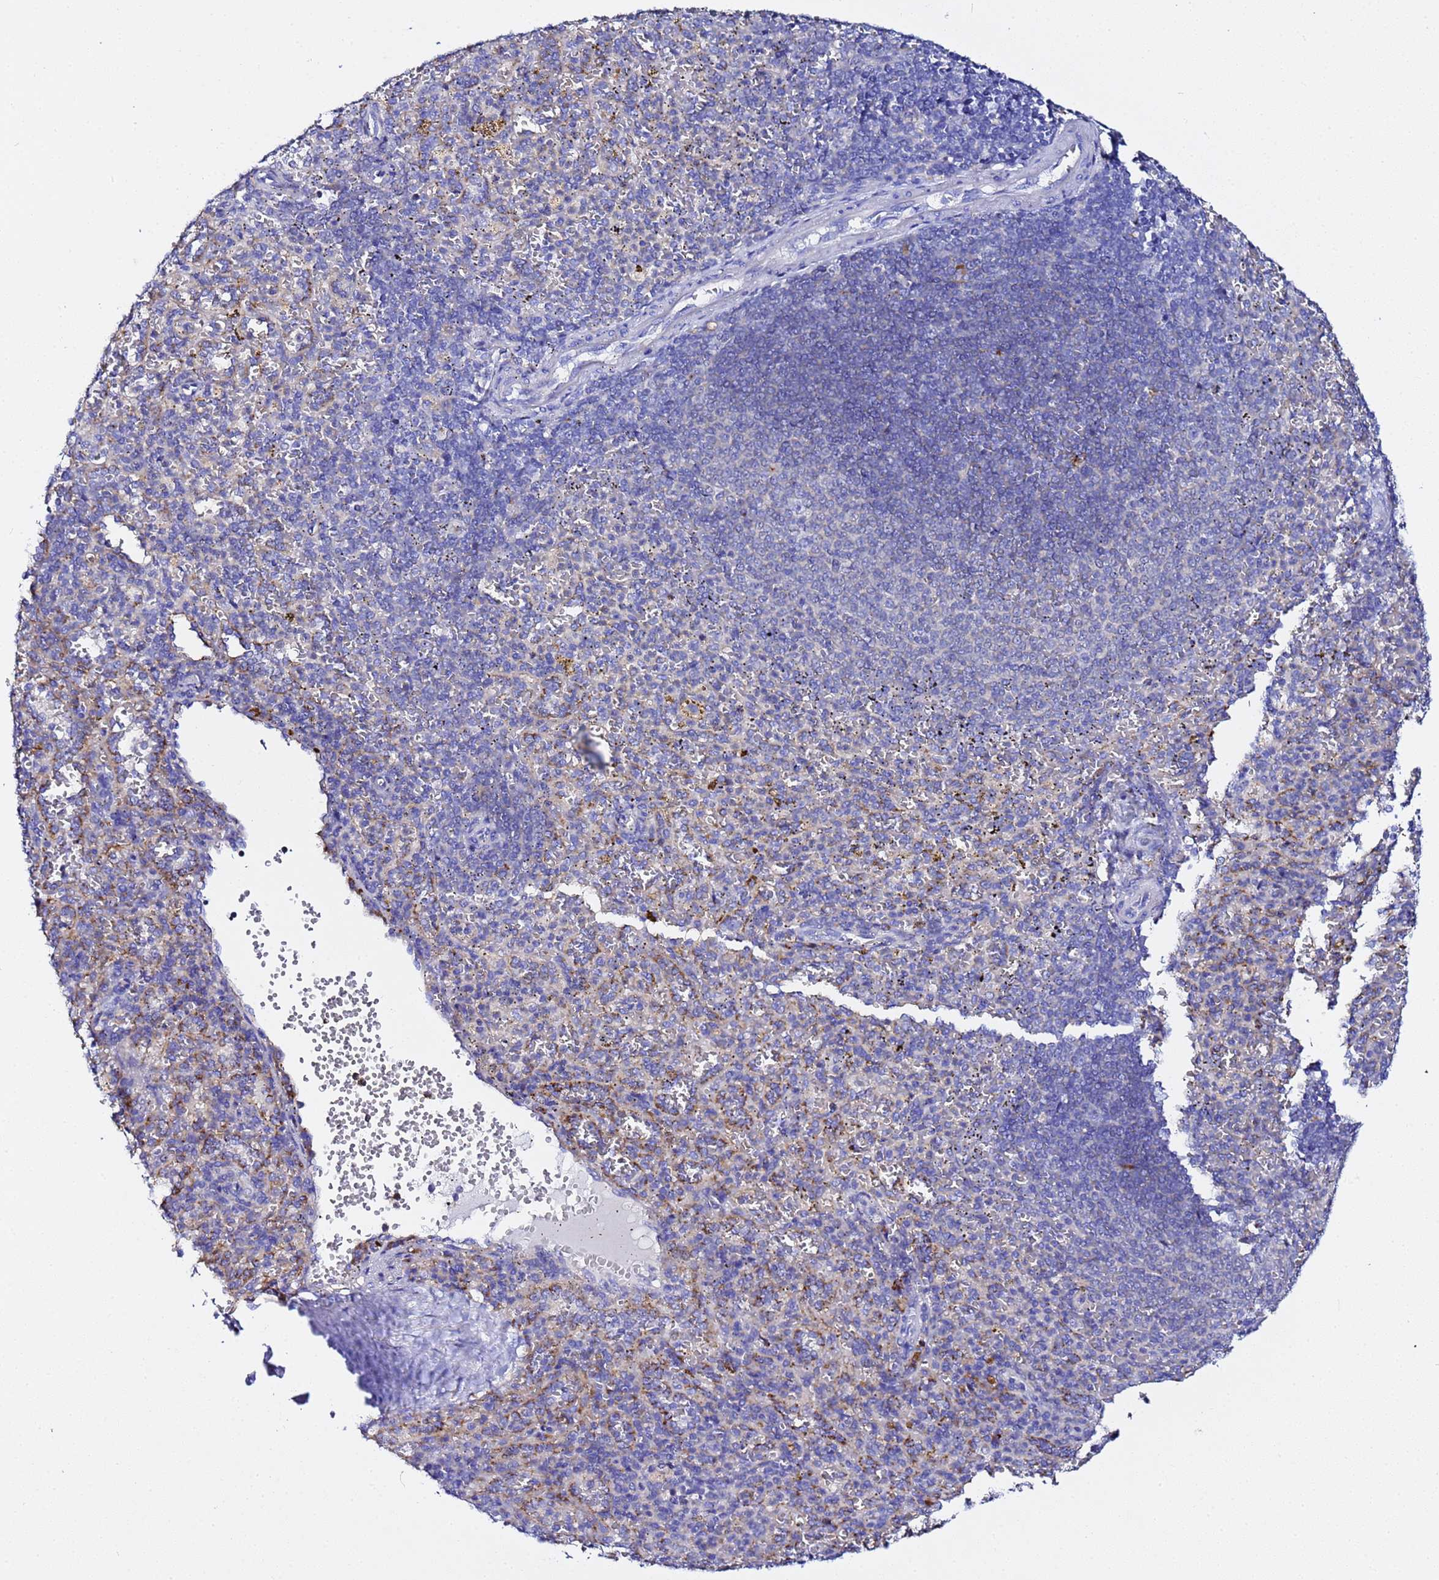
{"staining": {"intensity": "moderate", "quantity": "<25%", "location": "cytoplasmic/membranous"}, "tissue": "spleen", "cell_type": "Cells in red pulp", "image_type": "normal", "snomed": [{"axis": "morphology", "description": "Normal tissue, NOS"}, {"axis": "topography", "description": "Spleen"}], "caption": "IHC staining of normal spleen, which exhibits low levels of moderate cytoplasmic/membranous expression in about <25% of cells in red pulp indicating moderate cytoplasmic/membranous protein staining. The staining was performed using DAB (3,3'-diaminobenzidine) (brown) for protein detection and nuclei were counterstained in hematoxylin (blue).", "gene": "VTI1B", "patient": {"sex": "female", "age": 21}}